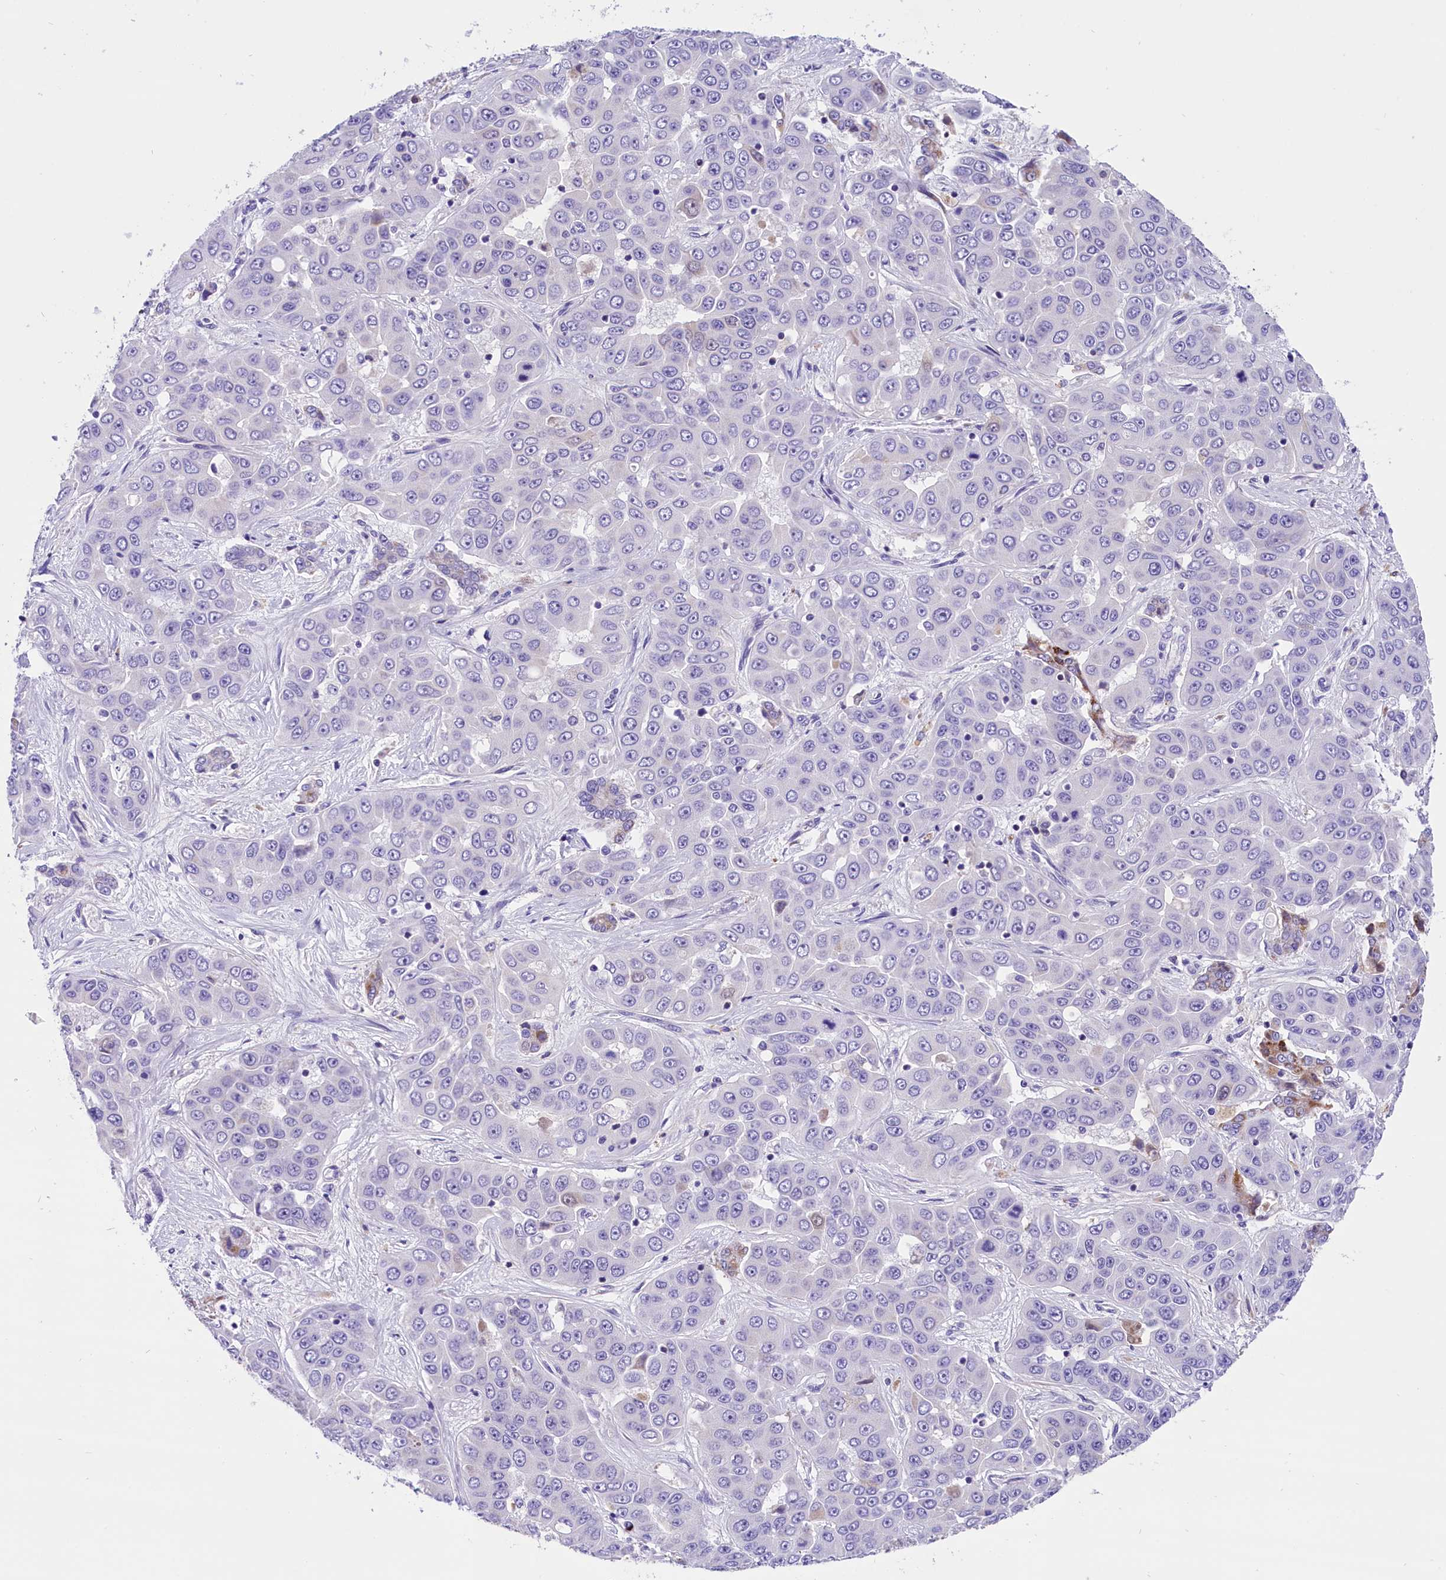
{"staining": {"intensity": "negative", "quantity": "none", "location": "none"}, "tissue": "liver cancer", "cell_type": "Tumor cells", "image_type": "cancer", "snomed": [{"axis": "morphology", "description": "Cholangiocarcinoma"}, {"axis": "topography", "description": "Liver"}], "caption": "There is no significant positivity in tumor cells of liver cholangiocarcinoma.", "gene": "ABAT", "patient": {"sex": "female", "age": 52}}